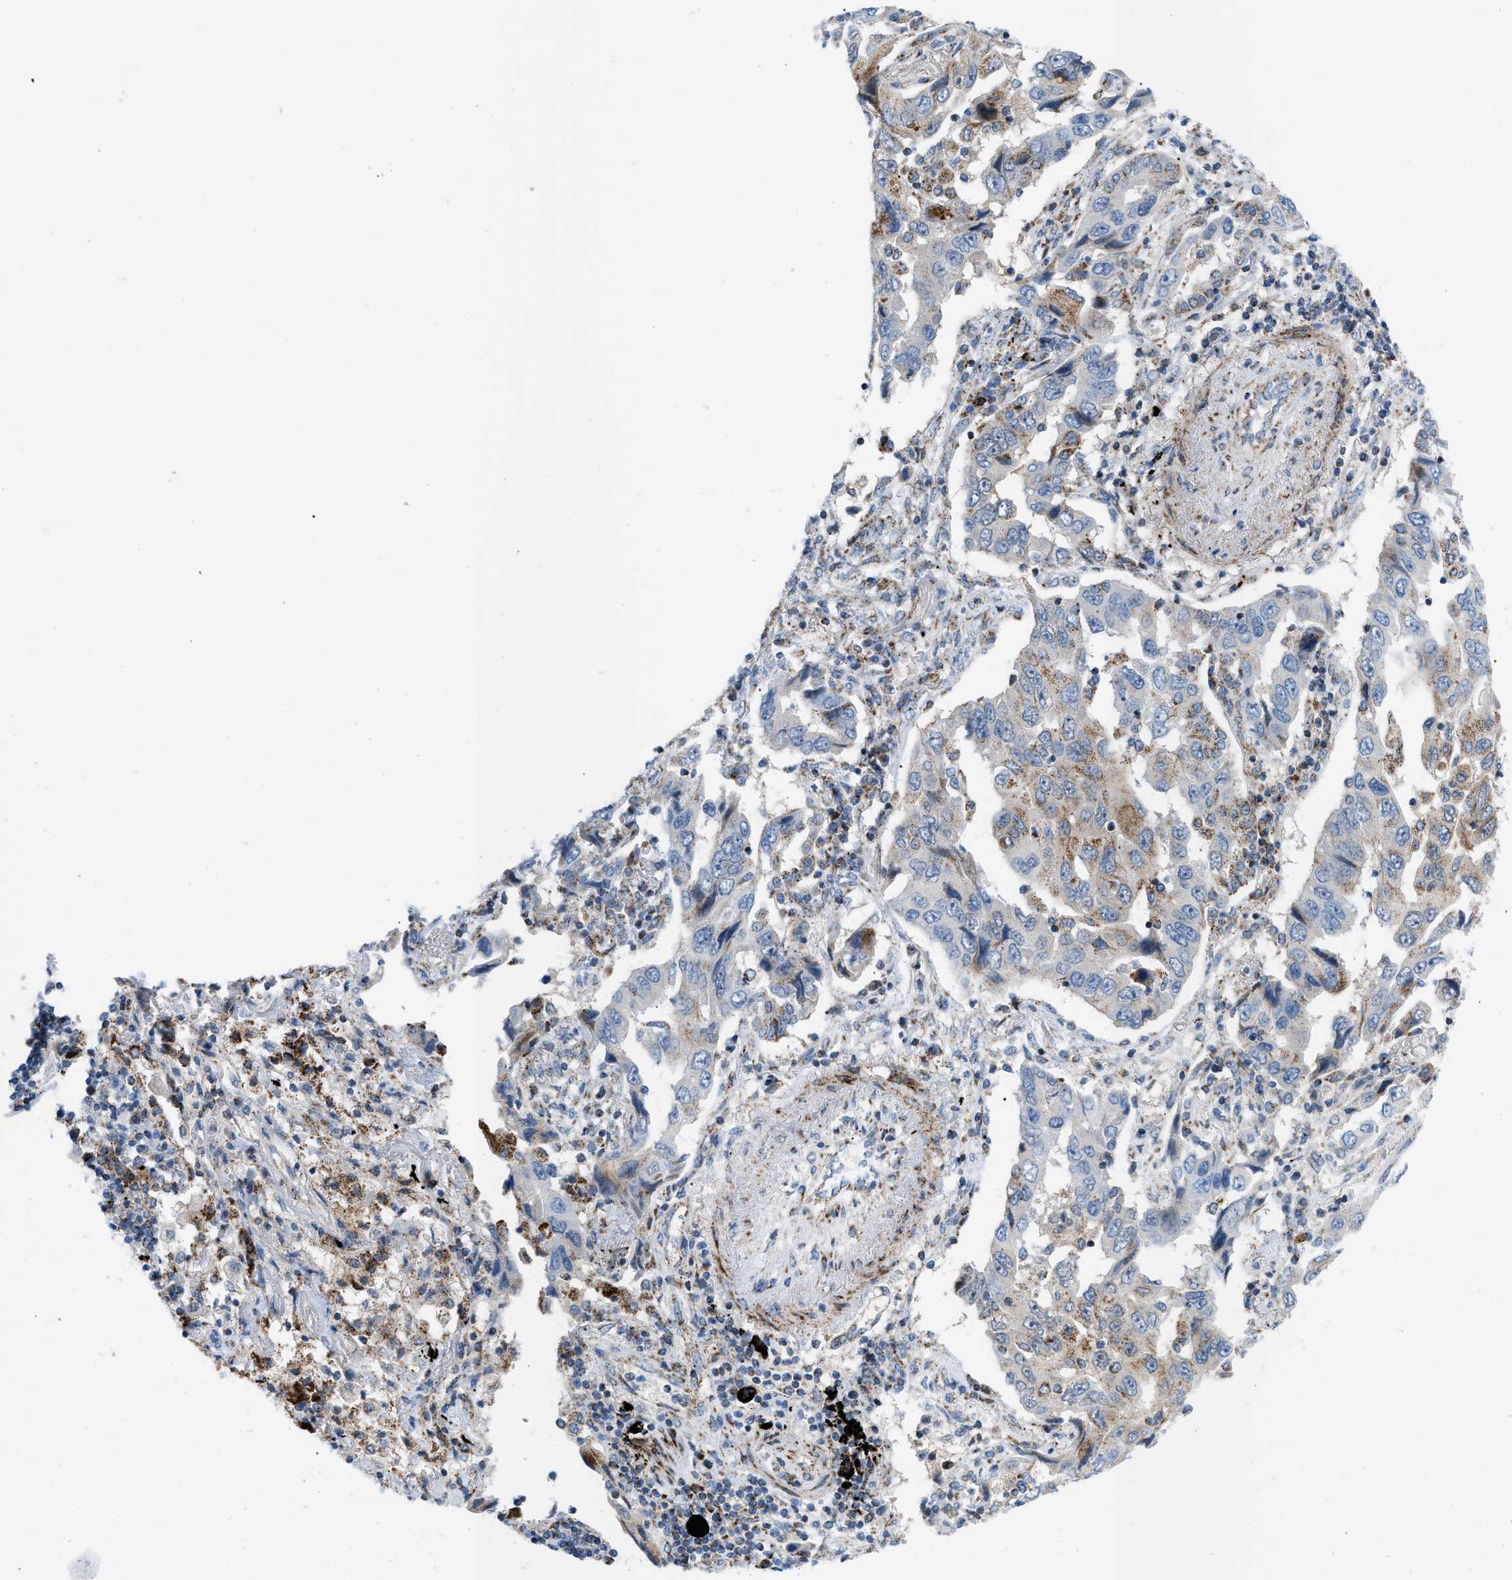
{"staining": {"intensity": "weak", "quantity": "25%-75%", "location": "cytoplasmic/membranous"}, "tissue": "lung cancer", "cell_type": "Tumor cells", "image_type": "cancer", "snomed": [{"axis": "morphology", "description": "Adenocarcinoma, NOS"}, {"axis": "topography", "description": "Lung"}], "caption": "A low amount of weak cytoplasmic/membranous staining is appreciated in about 25%-75% of tumor cells in lung cancer (adenocarcinoma) tissue. The staining was performed using DAB, with brown indicating positive protein expression. Nuclei are stained blue with hematoxylin.", "gene": "RBBP9", "patient": {"sex": "female", "age": 65}}